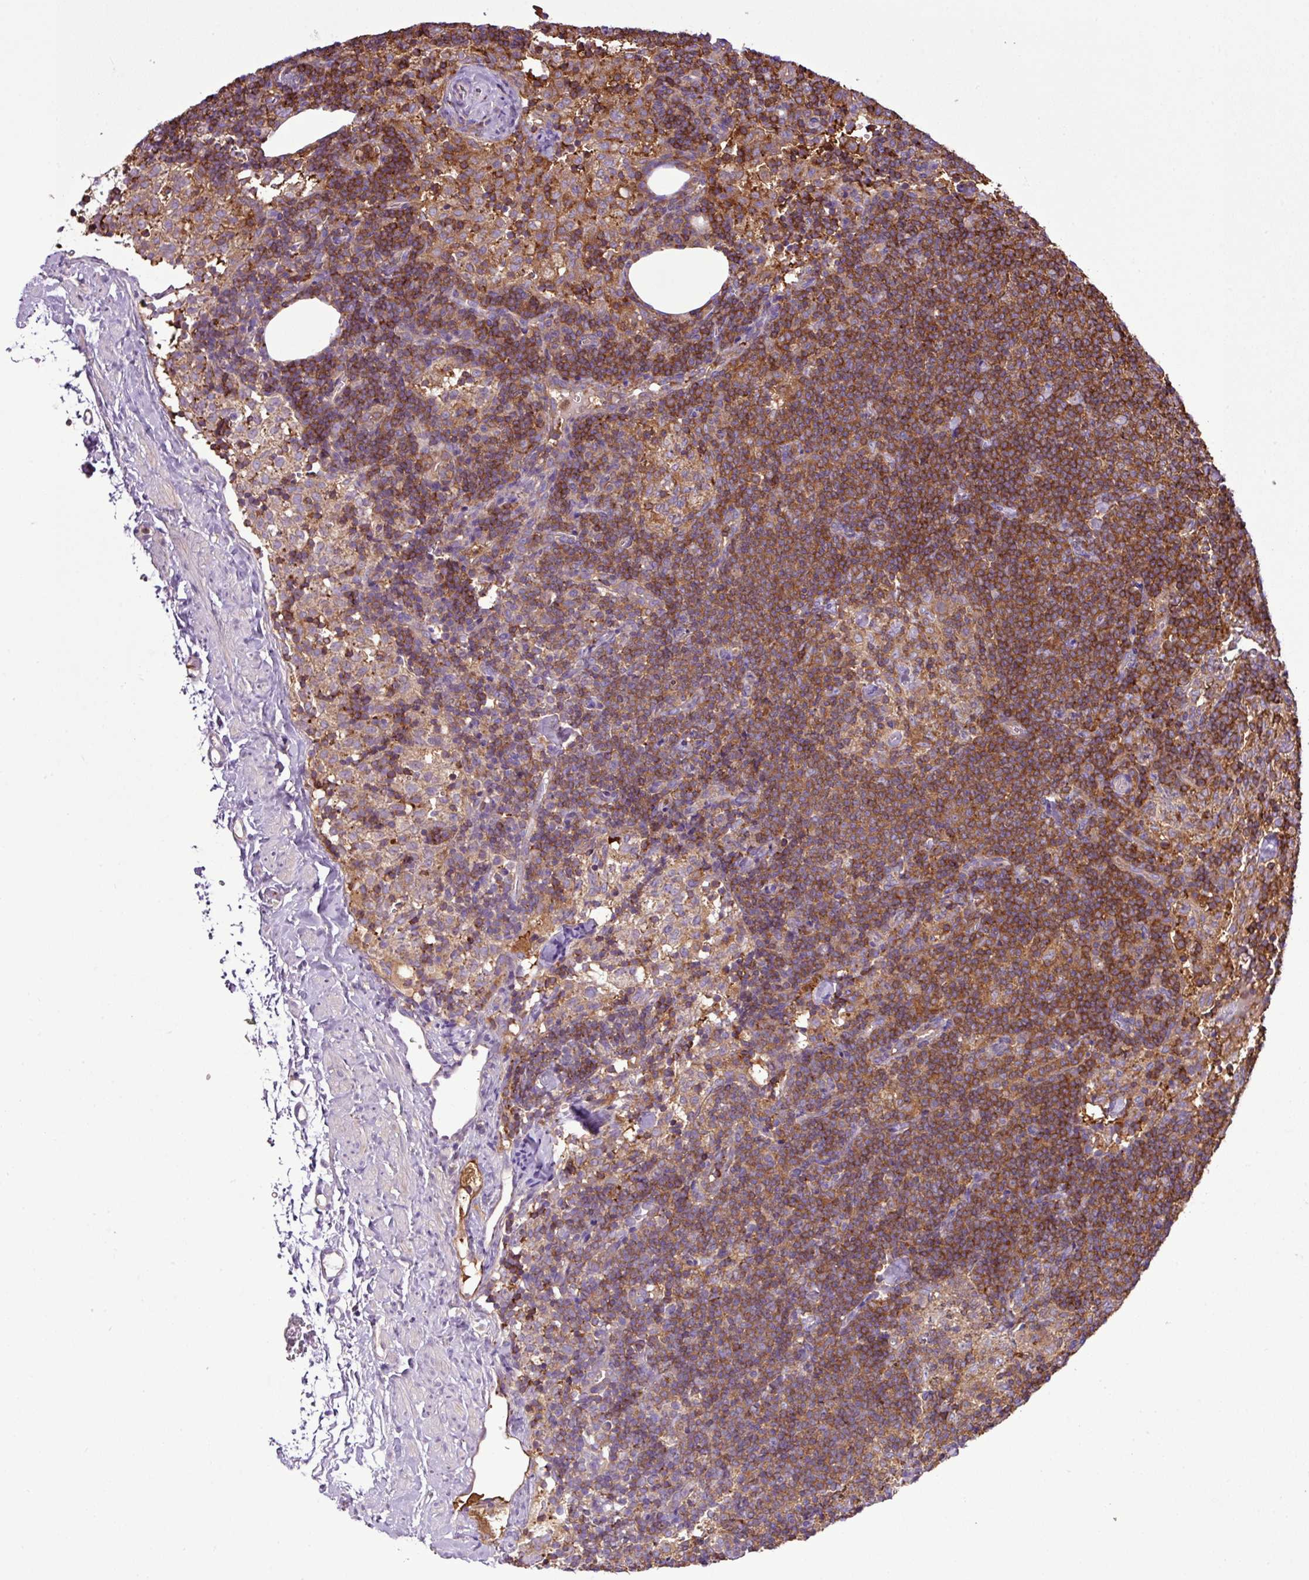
{"staining": {"intensity": "moderate", "quantity": "25%-75%", "location": "cytoplasmic/membranous"}, "tissue": "lymph node", "cell_type": "Germinal center cells", "image_type": "normal", "snomed": [{"axis": "morphology", "description": "Normal tissue, NOS"}, {"axis": "topography", "description": "Lymph node"}], "caption": "The histopathology image demonstrates immunohistochemical staining of unremarkable lymph node. There is moderate cytoplasmic/membranous staining is present in about 25%-75% of germinal center cells. (DAB IHC, brown staining for protein, blue staining for nuclei).", "gene": "PGAP6", "patient": {"sex": "female", "age": 52}}